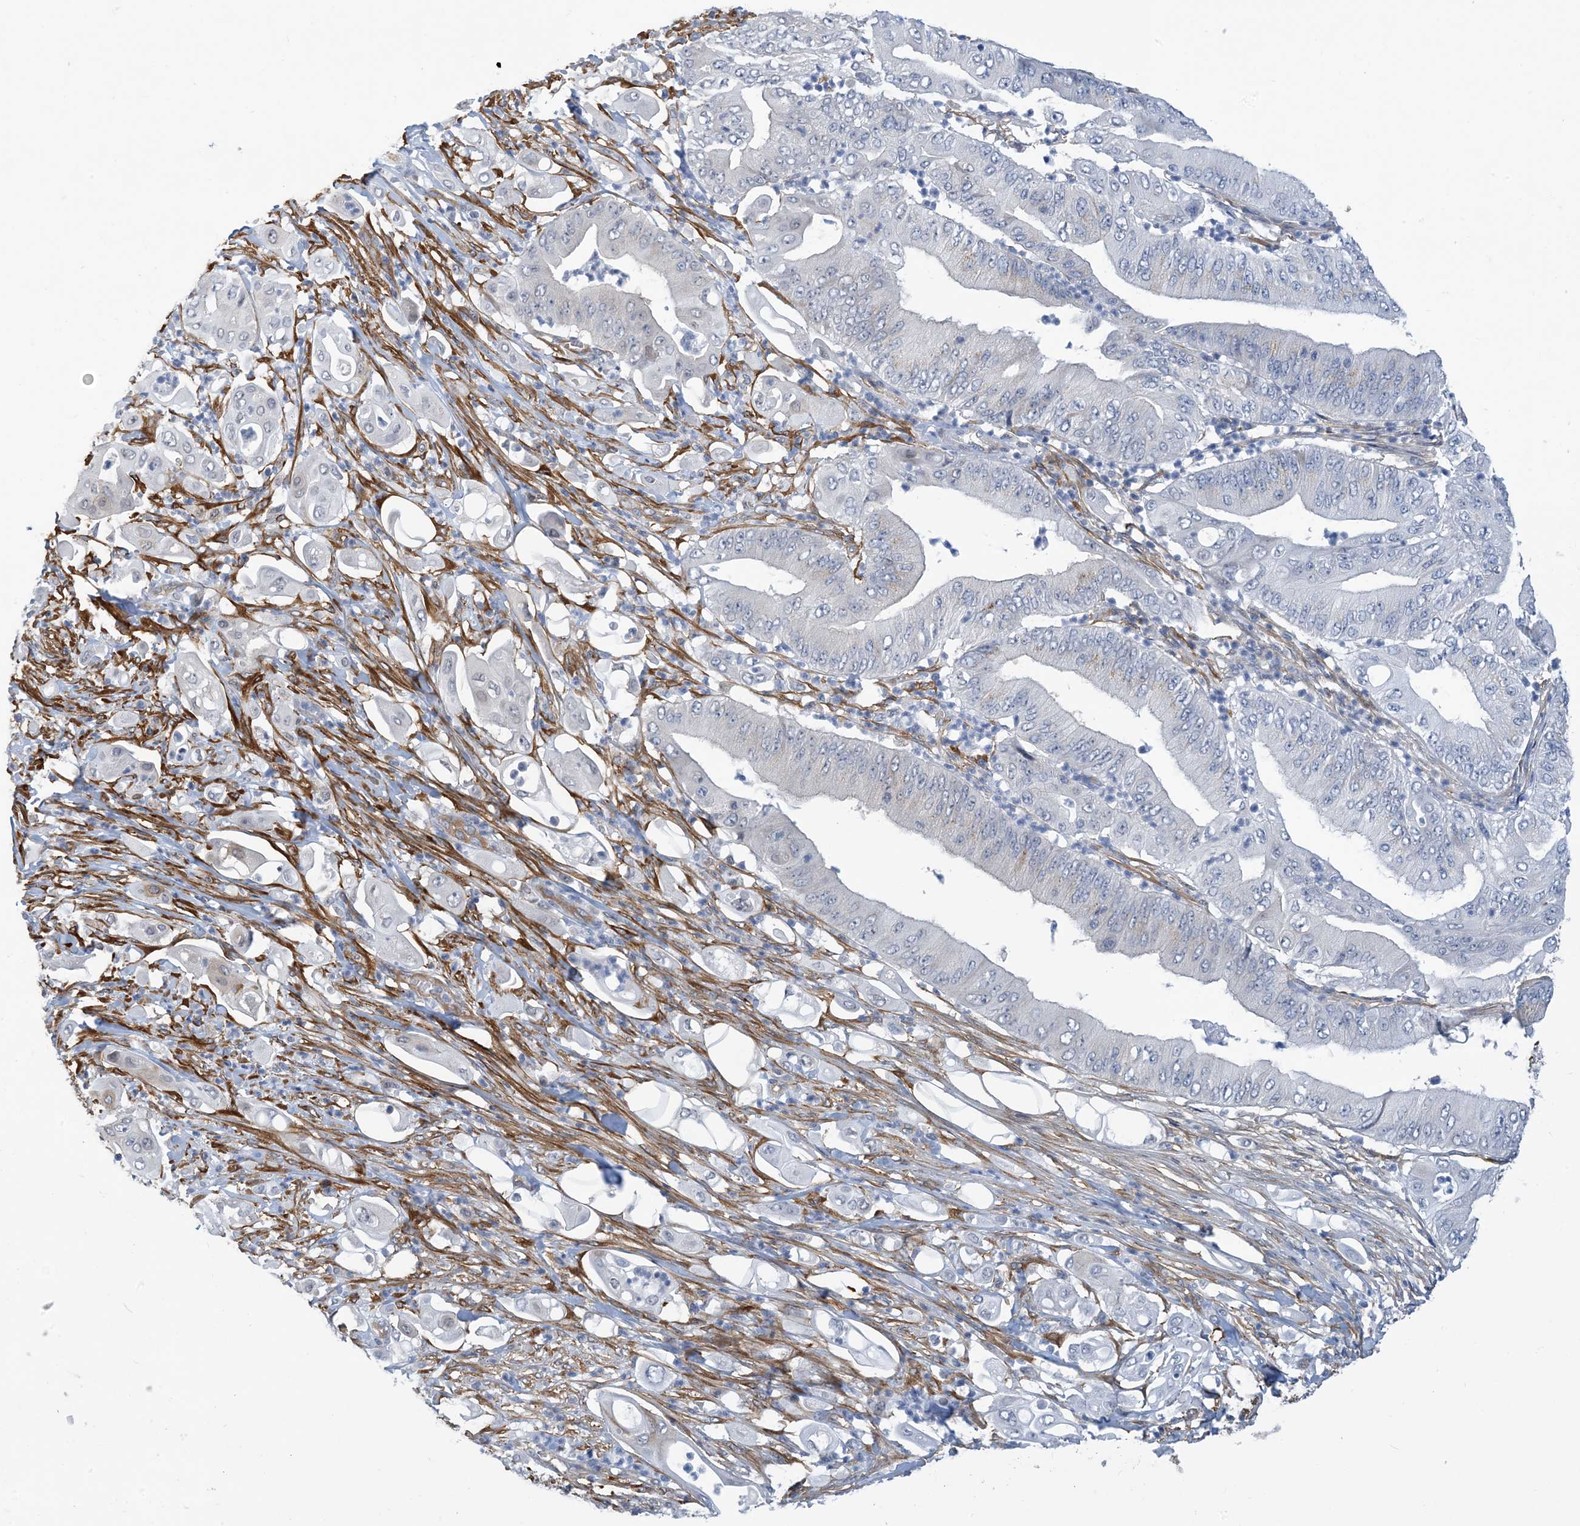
{"staining": {"intensity": "negative", "quantity": "none", "location": "none"}, "tissue": "pancreatic cancer", "cell_type": "Tumor cells", "image_type": "cancer", "snomed": [{"axis": "morphology", "description": "Adenocarcinoma, NOS"}, {"axis": "topography", "description": "Pancreas"}], "caption": "An IHC photomicrograph of pancreatic cancer (adenocarcinoma) is shown. There is no staining in tumor cells of pancreatic cancer (adenocarcinoma).", "gene": "EIF2A", "patient": {"sex": "female", "age": 77}}